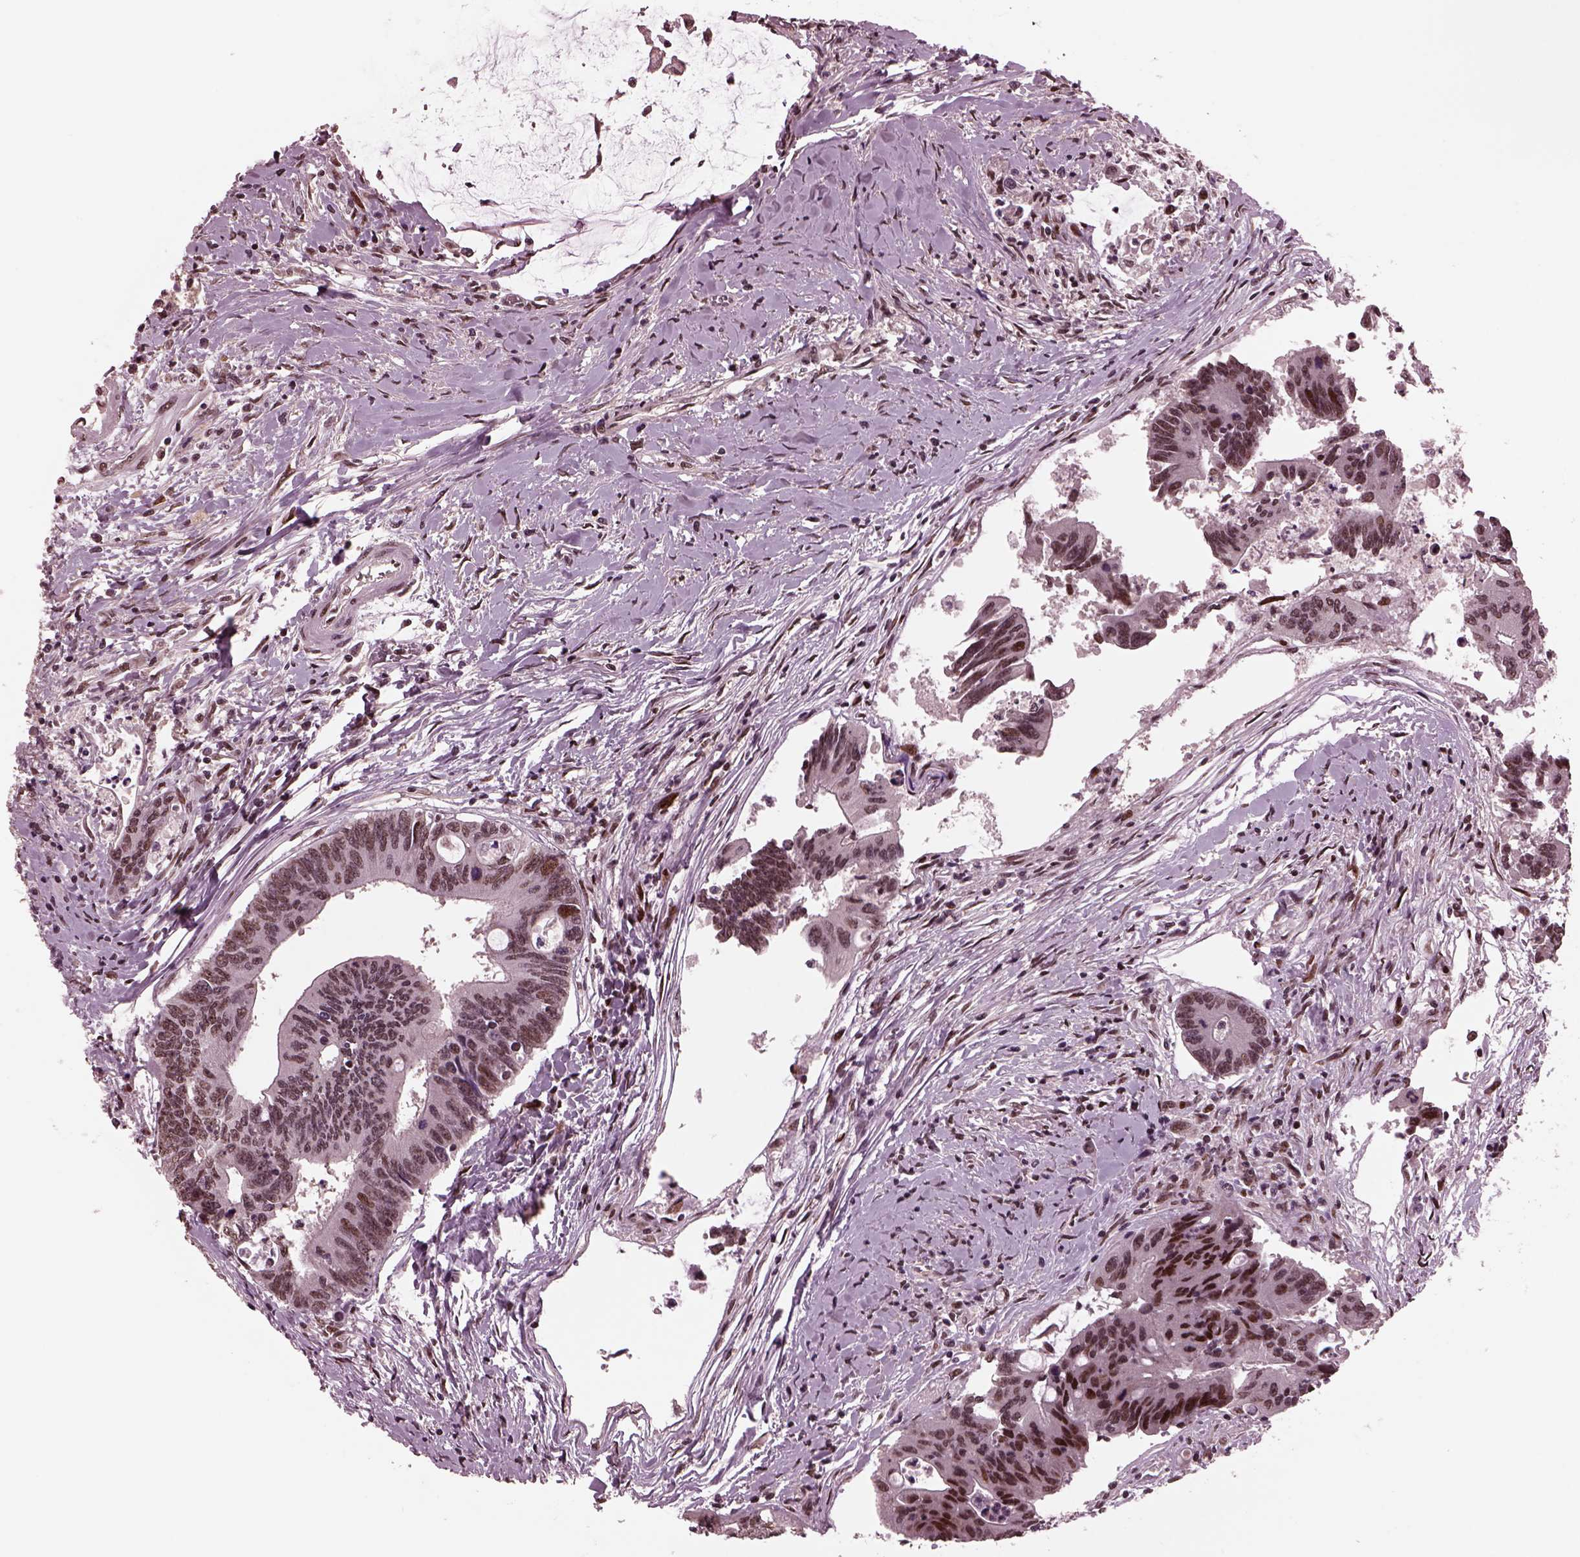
{"staining": {"intensity": "moderate", "quantity": "25%-75%", "location": "nuclear"}, "tissue": "colorectal cancer", "cell_type": "Tumor cells", "image_type": "cancer", "snomed": [{"axis": "morphology", "description": "Adenocarcinoma, NOS"}, {"axis": "topography", "description": "Rectum"}], "caption": "A brown stain shows moderate nuclear staining of a protein in colorectal adenocarcinoma tumor cells.", "gene": "NAP1L5", "patient": {"sex": "male", "age": 59}}